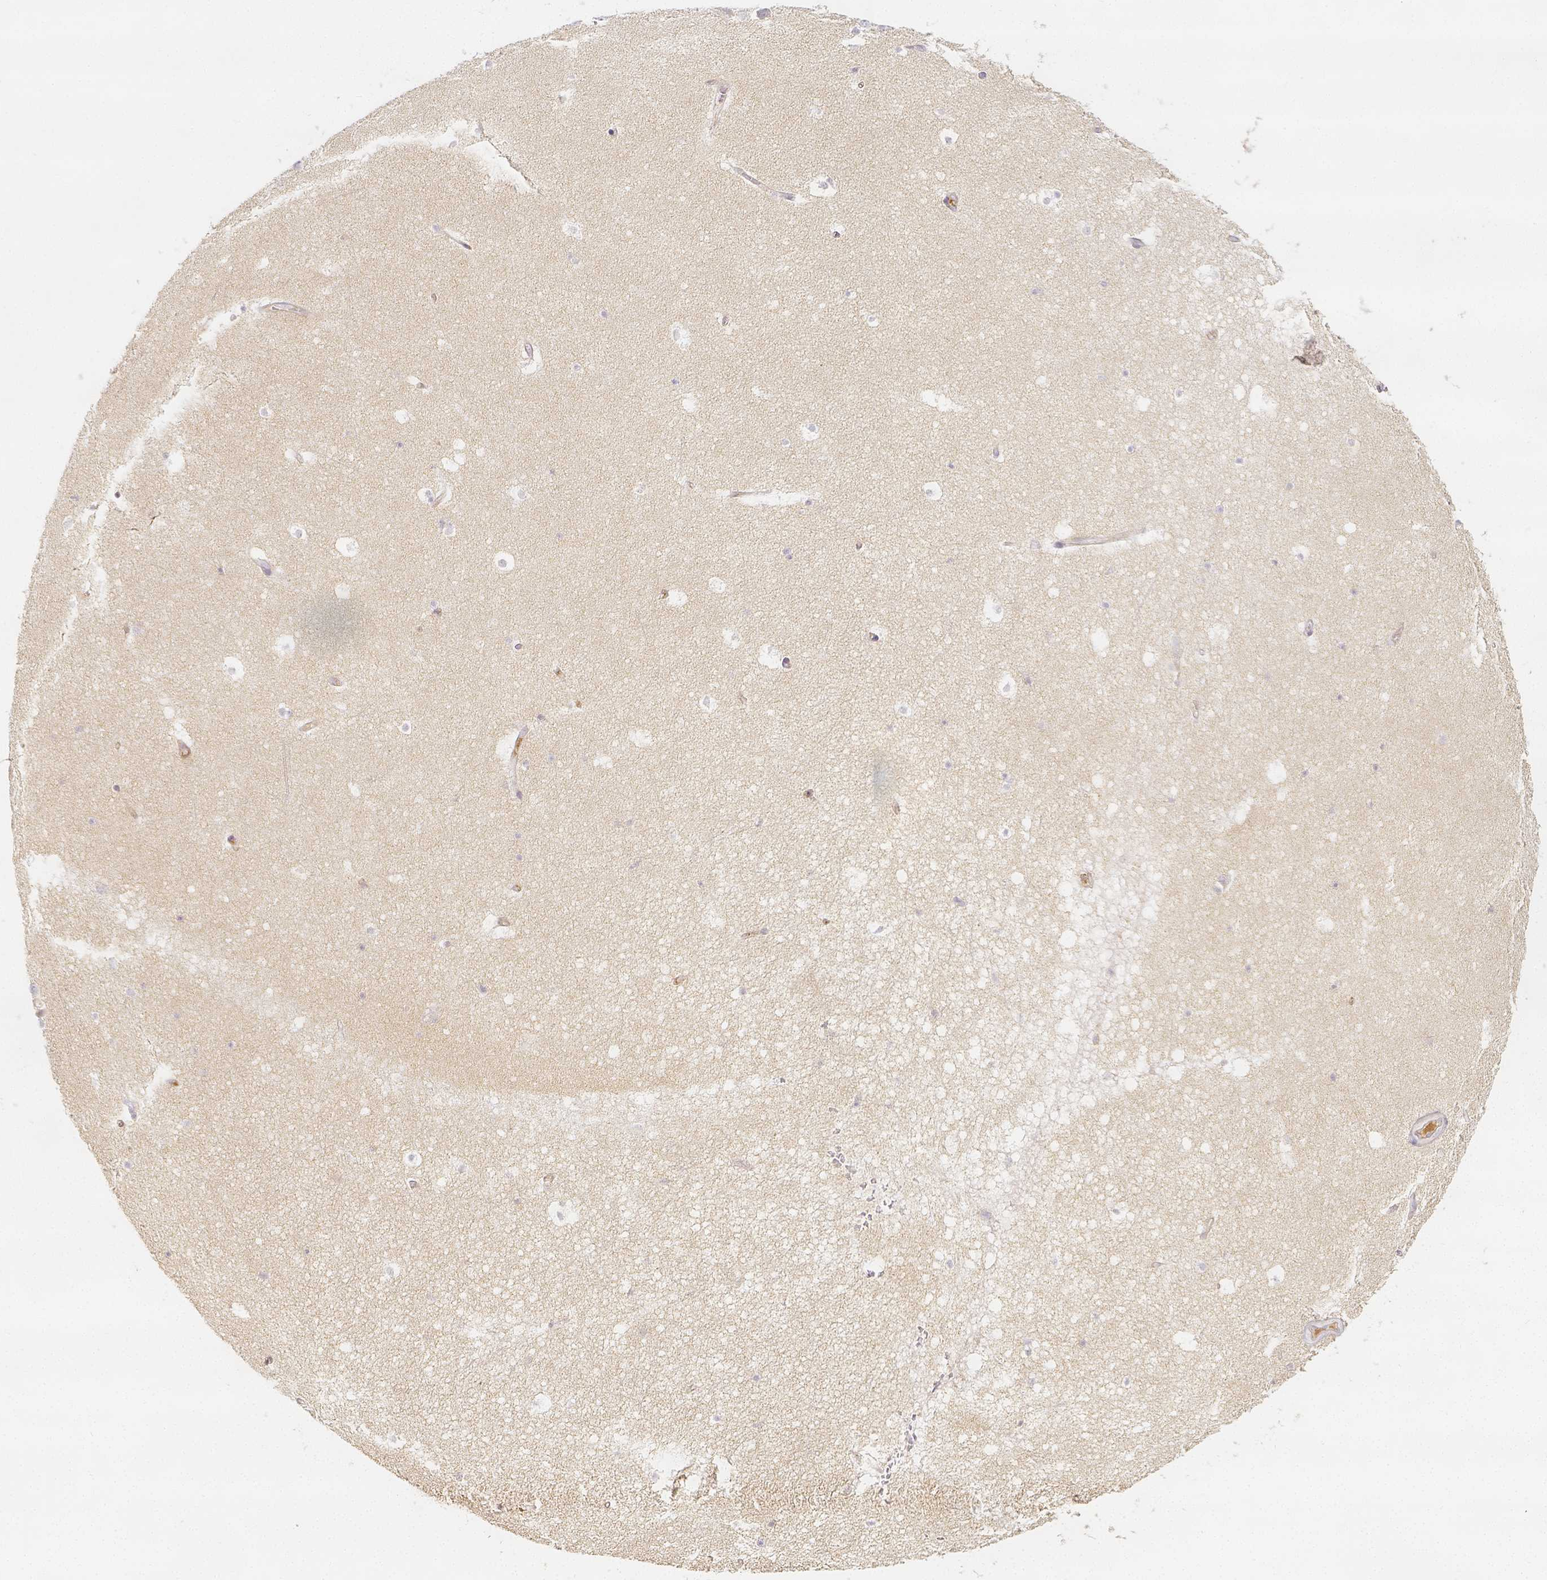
{"staining": {"intensity": "negative", "quantity": "none", "location": "none"}, "tissue": "hippocampus", "cell_type": "Glial cells", "image_type": "normal", "snomed": [{"axis": "morphology", "description": "Normal tissue, NOS"}, {"axis": "topography", "description": "Hippocampus"}], "caption": "The image reveals no significant staining in glial cells of hippocampus.", "gene": "PTPRJ", "patient": {"sex": "male", "age": 26}}